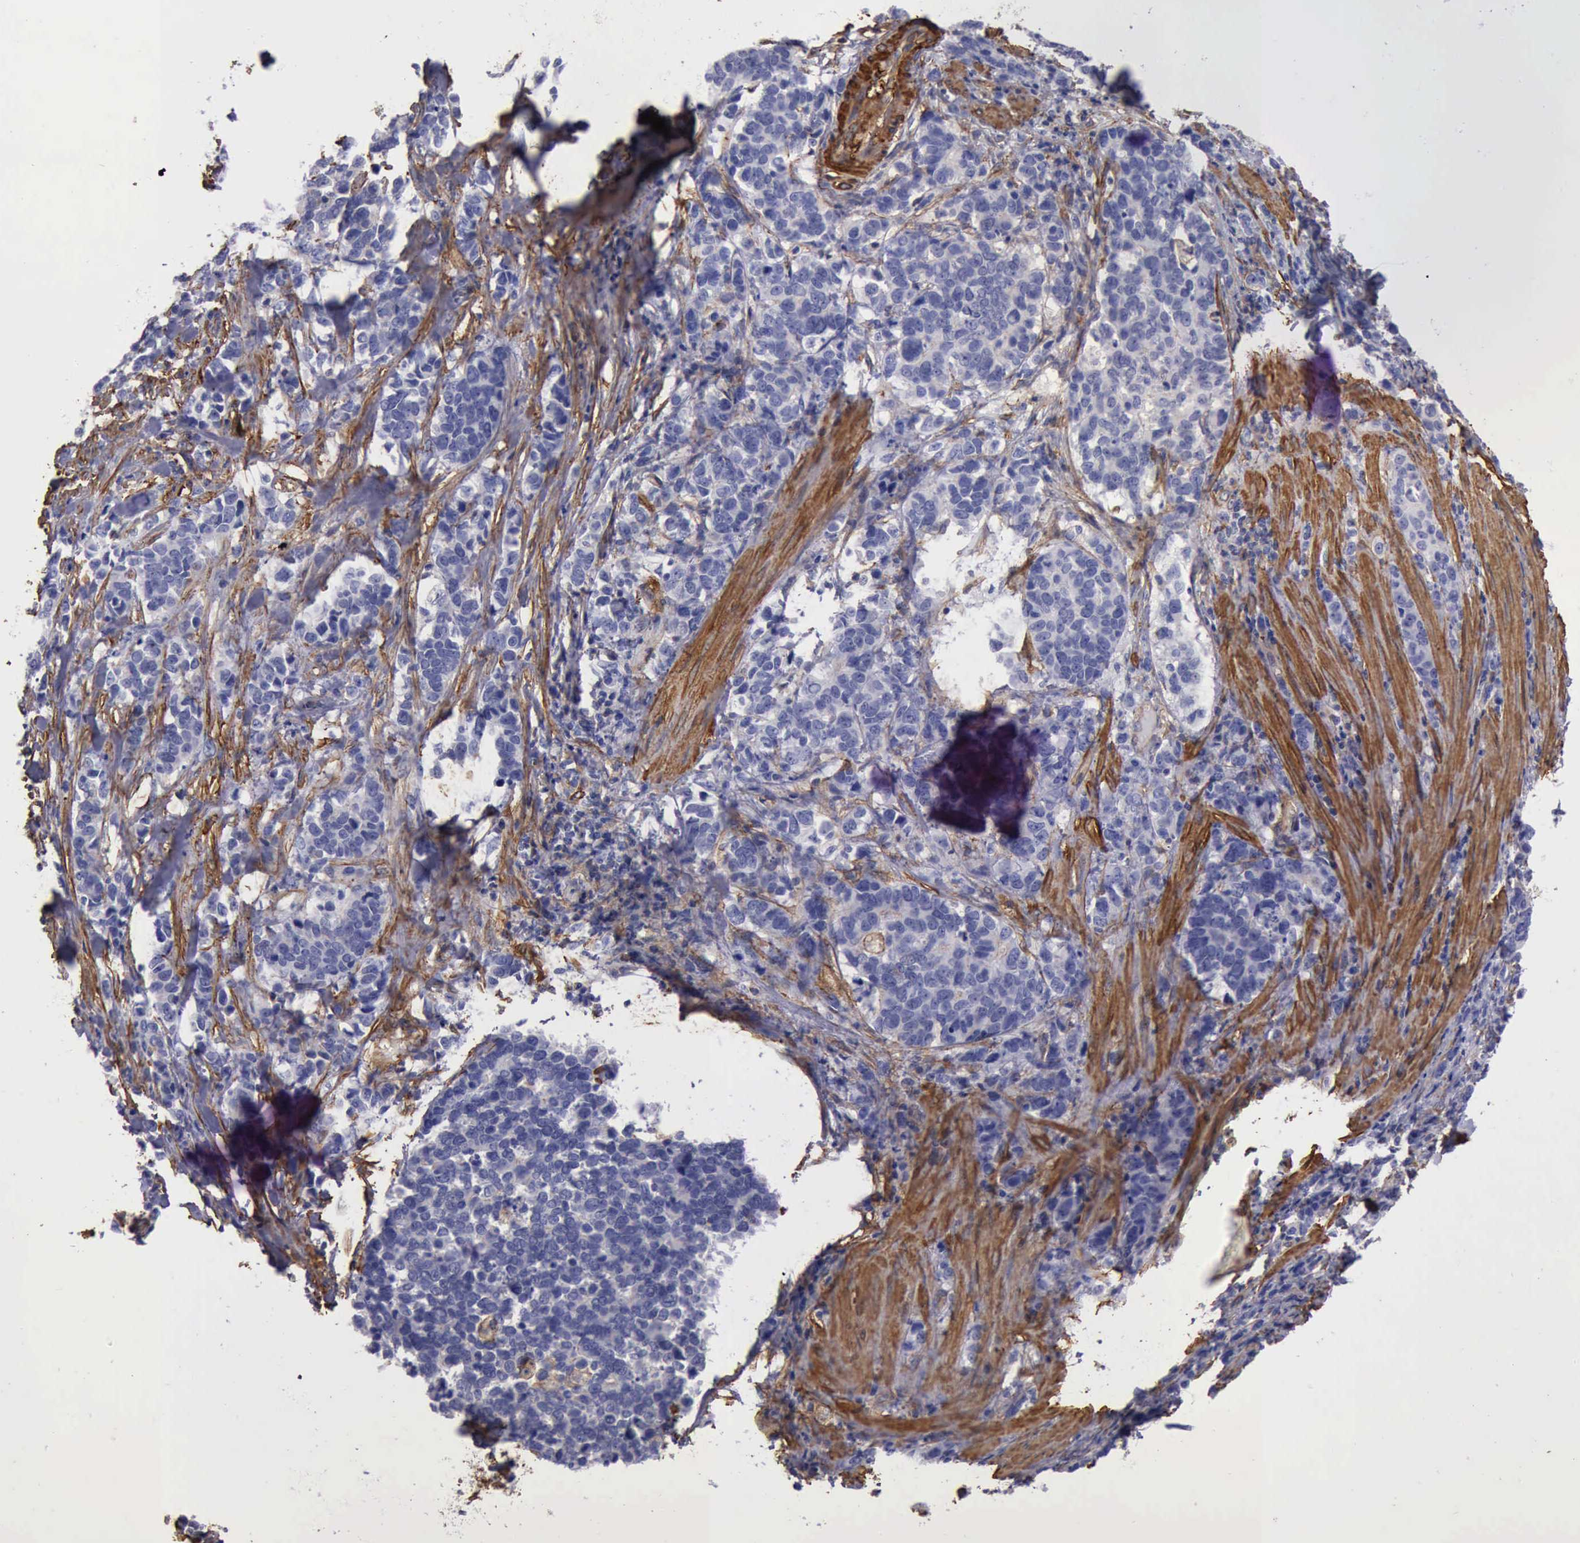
{"staining": {"intensity": "negative", "quantity": "none", "location": "none"}, "tissue": "stomach cancer", "cell_type": "Tumor cells", "image_type": "cancer", "snomed": [{"axis": "morphology", "description": "Adenocarcinoma, NOS"}, {"axis": "topography", "description": "Stomach, upper"}], "caption": "A high-resolution image shows immunohistochemistry staining of stomach cancer (adenocarcinoma), which demonstrates no significant staining in tumor cells. (Stains: DAB (3,3'-diaminobenzidine) immunohistochemistry with hematoxylin counter stain, Microscopy: brightfield microscopy at high magnification).", "gene": "FLNA", "patient": {"sex": "male", "age": 71}}